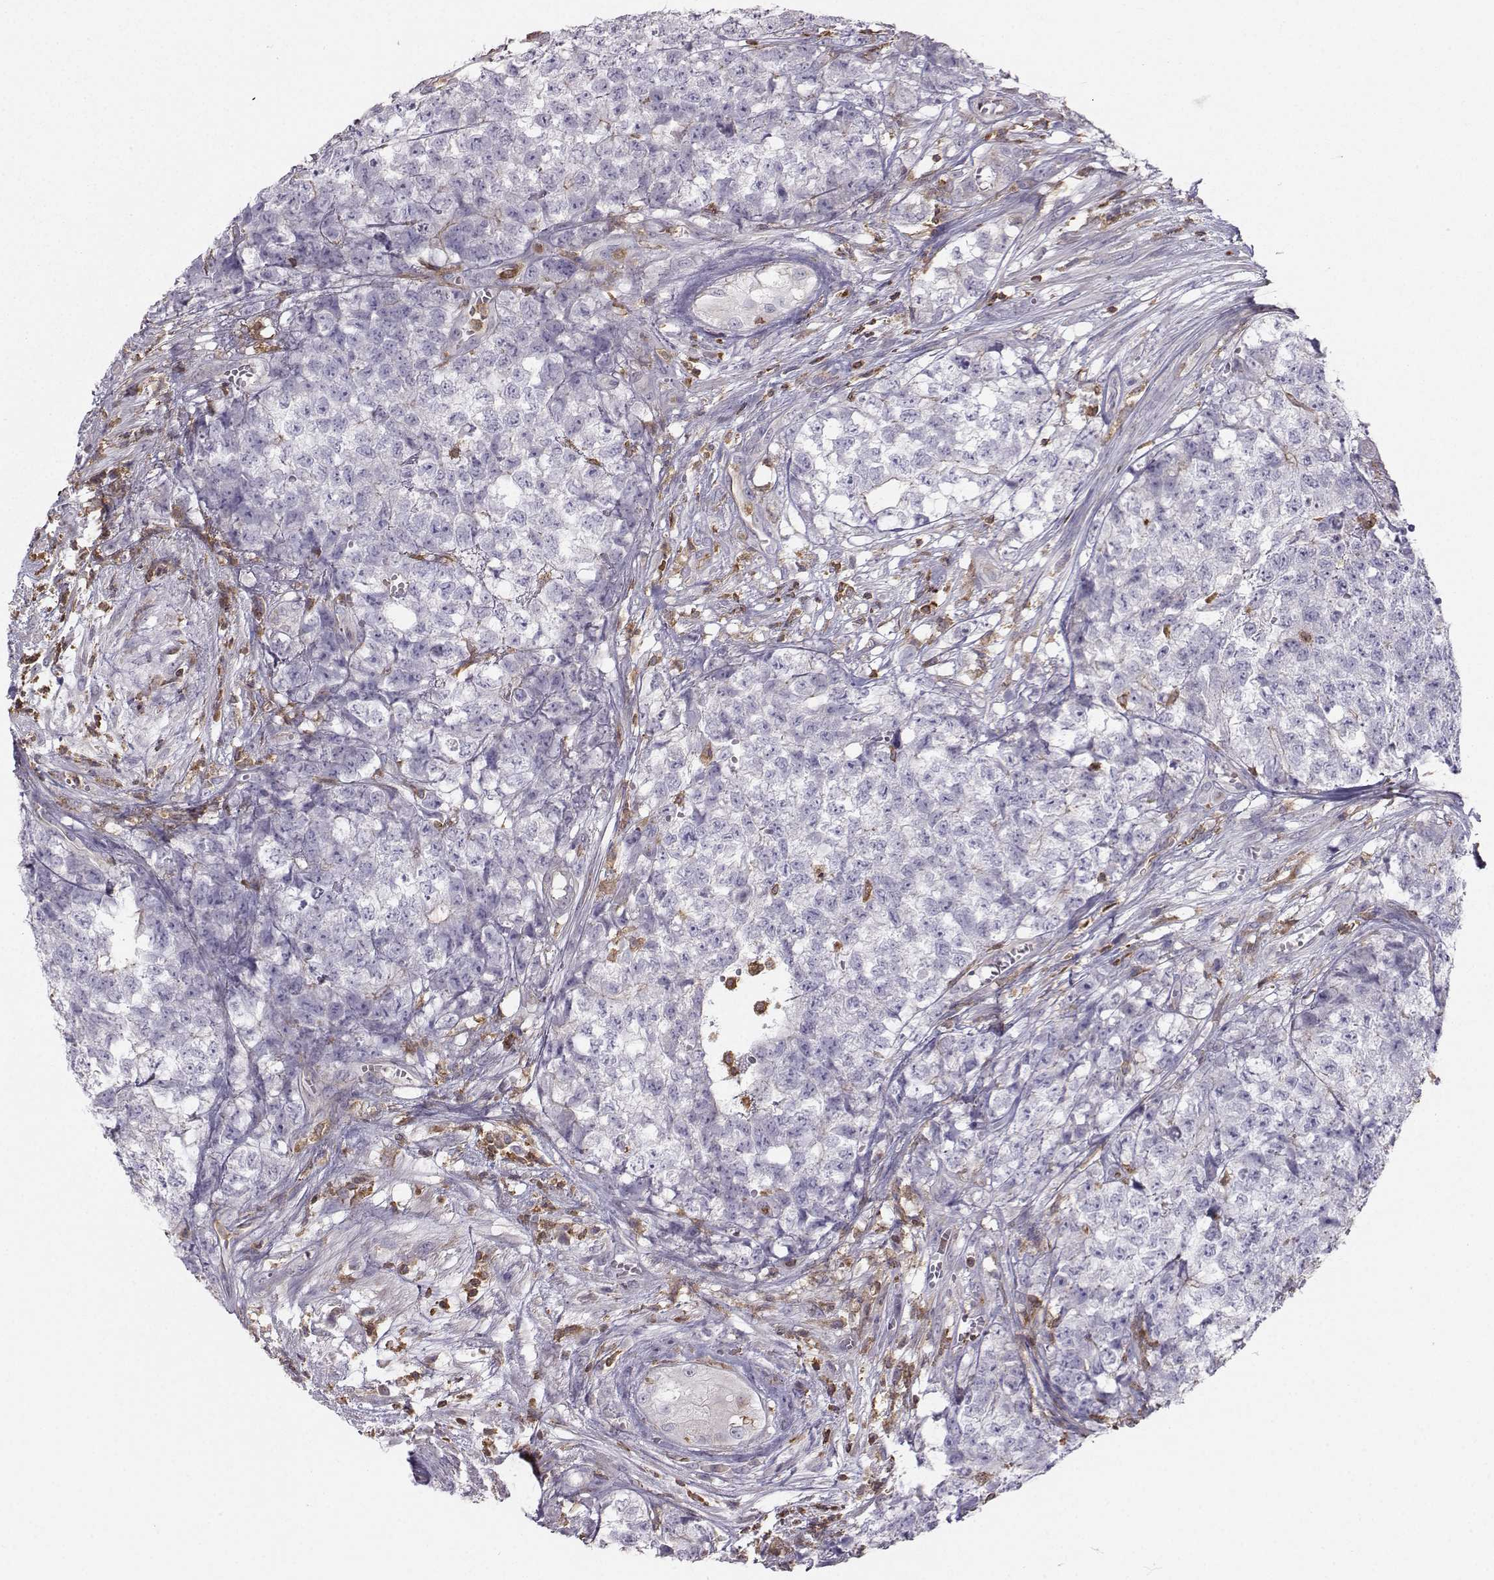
{"staining": {"intensity": "negative", "quantity": "none", "location": "none"}, "tissue": "testis cancer", "cell_type": "Tumor cells", "image_type": "cancer", "snomed": [{"axis": "morphology", "description": "Seminoma, NOS"}, {"axis": "morphology", "description": "Carcinoma, Embryonal, NOS"}, {"axis": "topography", "description": "Testis"}], "caption": "Tumor cells show no significant protein positivity in testis embryonal carcinoma.", "gene": "ZBTB32", "patient": {"sex": "male", "age": 22}}